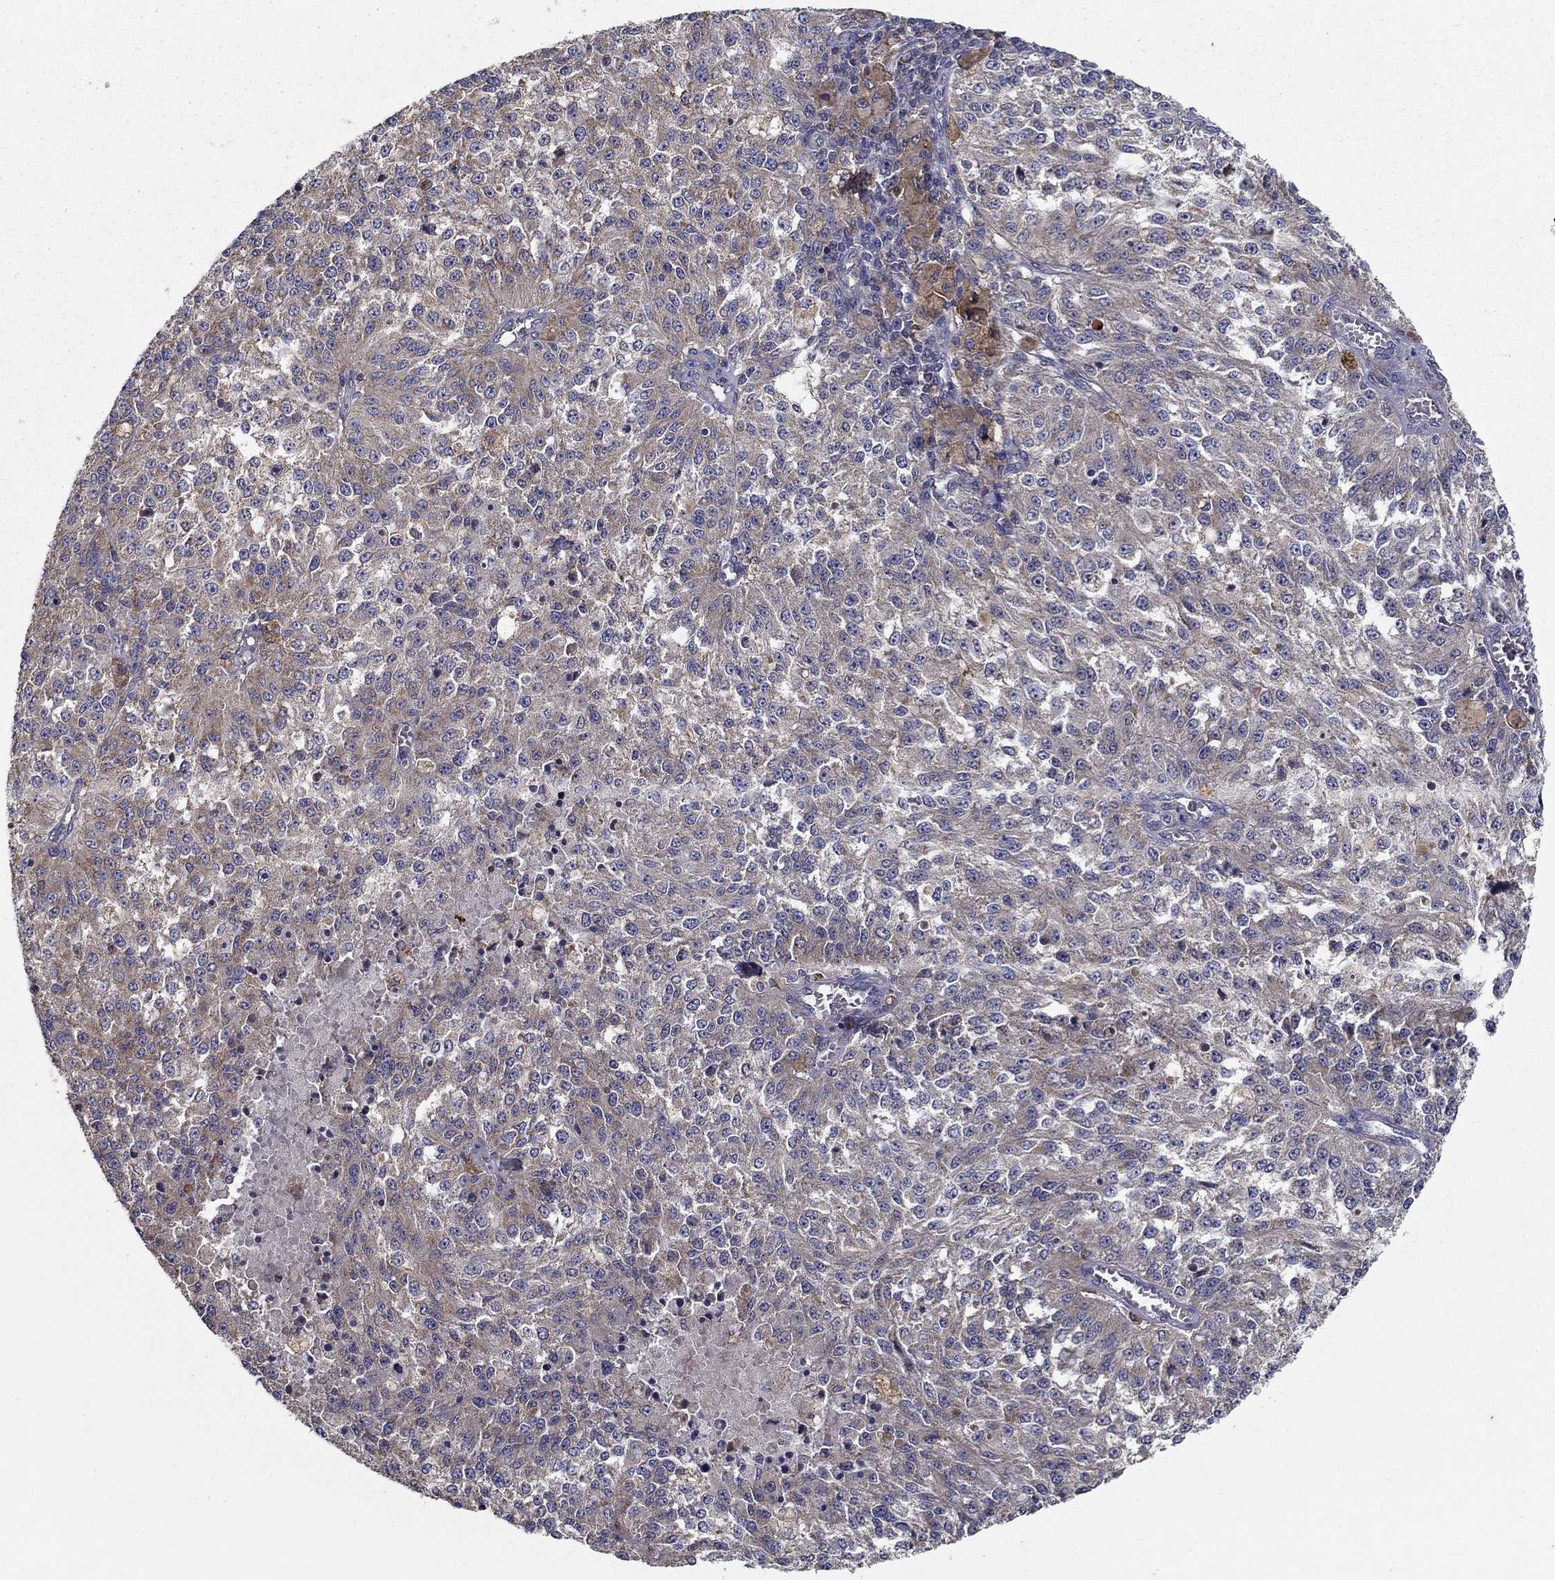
{"staining": {"intensity": "negative", "quantity": "none", "location": "none"}, "tissue": "melanoma", "cell_type": "Tumor cells", "image_type": "cancer", "snomed": [{"axis": "morphology", "description": "Malignant melanoma, Metastatic site"}, {"axis": "topography", "description": "Lymph node"}], "caption": "IHC micrograph of neoplastic tissue: human melanoma stained with DAB displays no significant protein expression in tumor cells. (Brightfield microscopy of DAB immunohistochemistry at high magnification).", "gene": "ALDH4A1", "patient": {"sex": "female", "age": 64}}